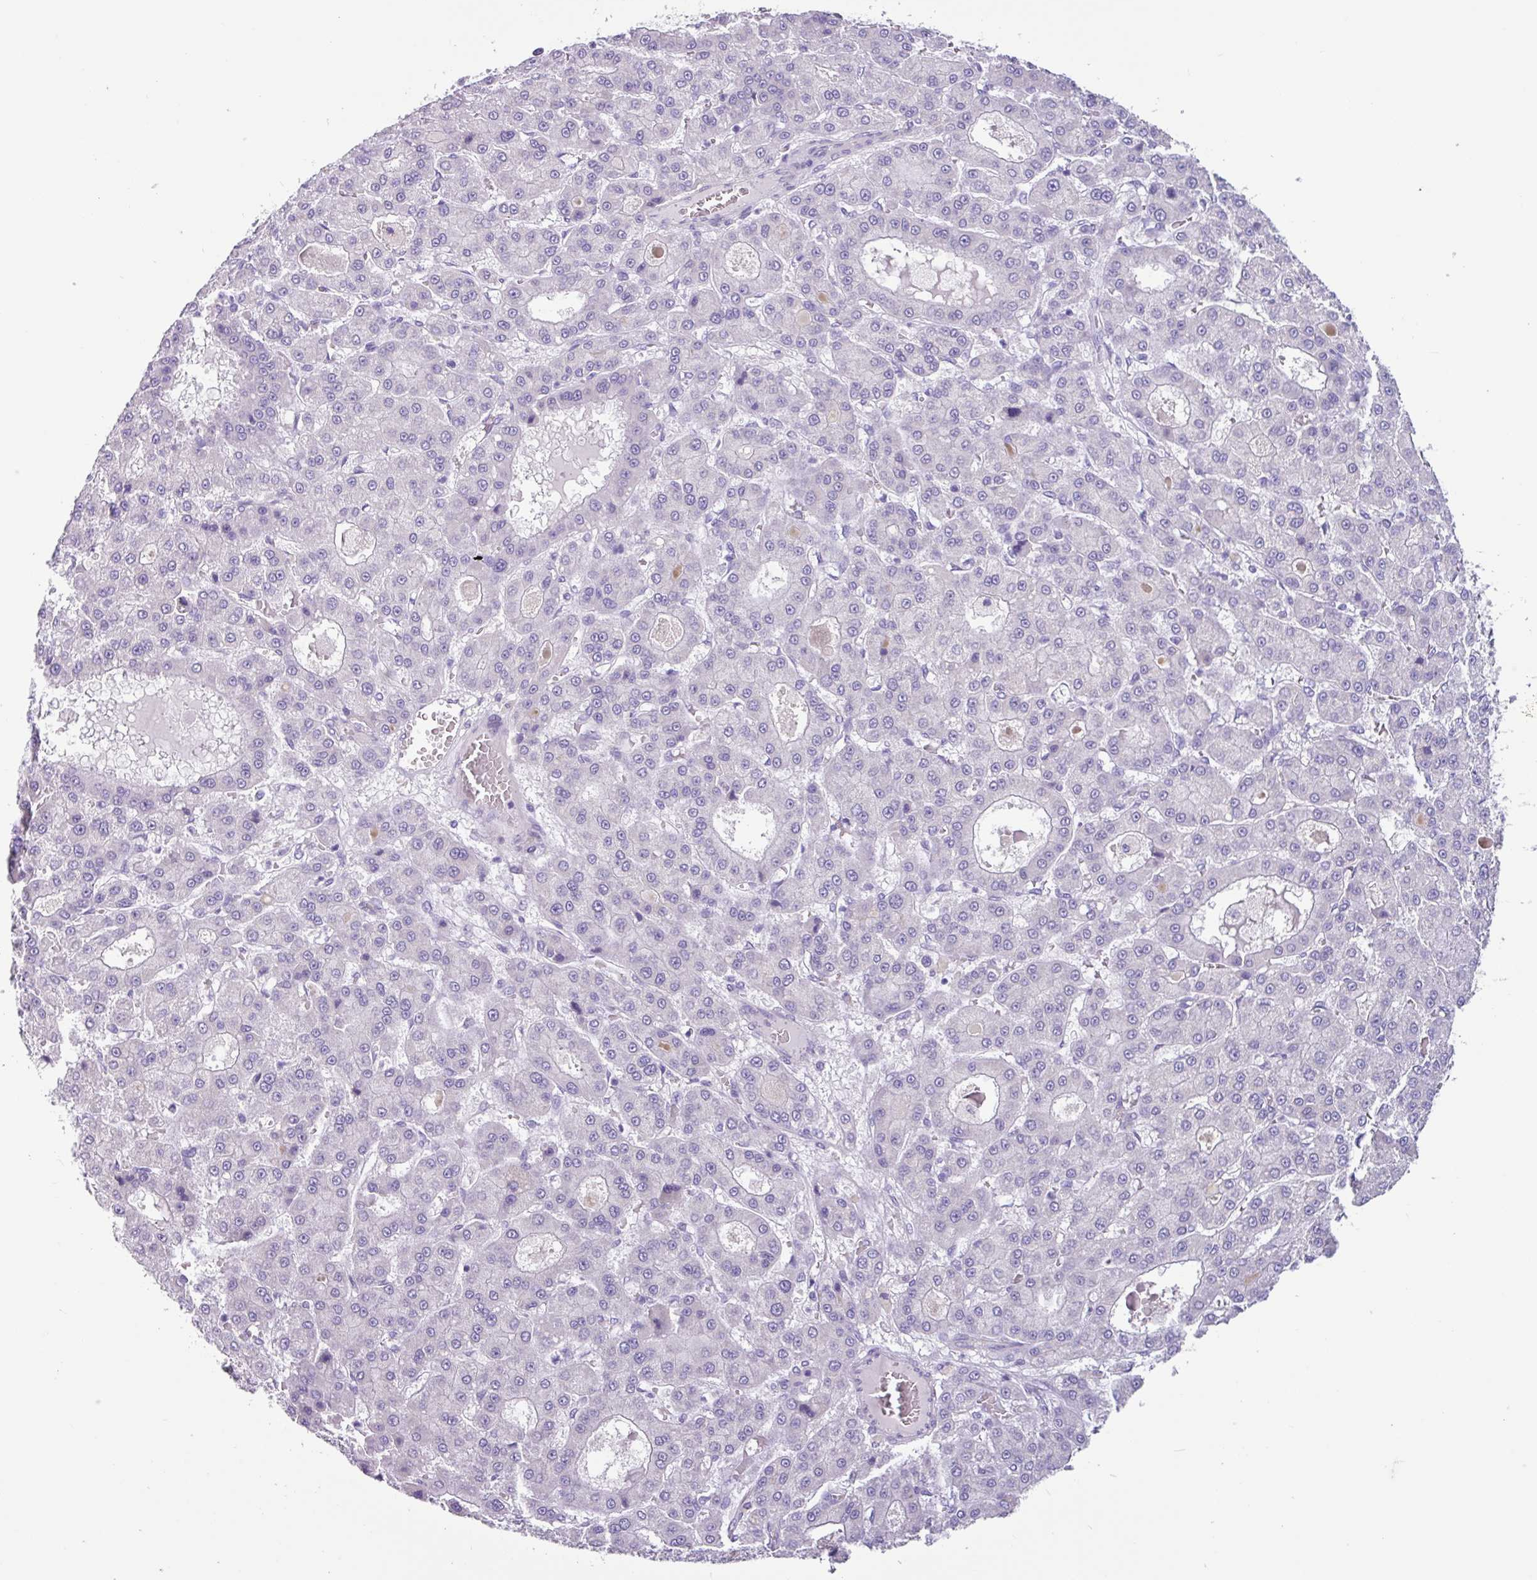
{"staining": {"intensity": "negative", "quantity": "none", "location": "none"}, "tissue": "liver cancer", "cell_type": "Tumor cells", "image_type": "cancer", "snomed": [{"axis": "morphology", "description": "Carcinoma, Hepatocellular, NOS"}, {"axis": "topography", "description": "Liver"}], "caption": "High magnification brightfield microscopy of liver cancer stained with DAB (brown) and counterstained with hematoxylin (blue): tumor cells show no significant positivity.", "gene": "OTX1", "patient": {"sex": "male", "age": 70}}